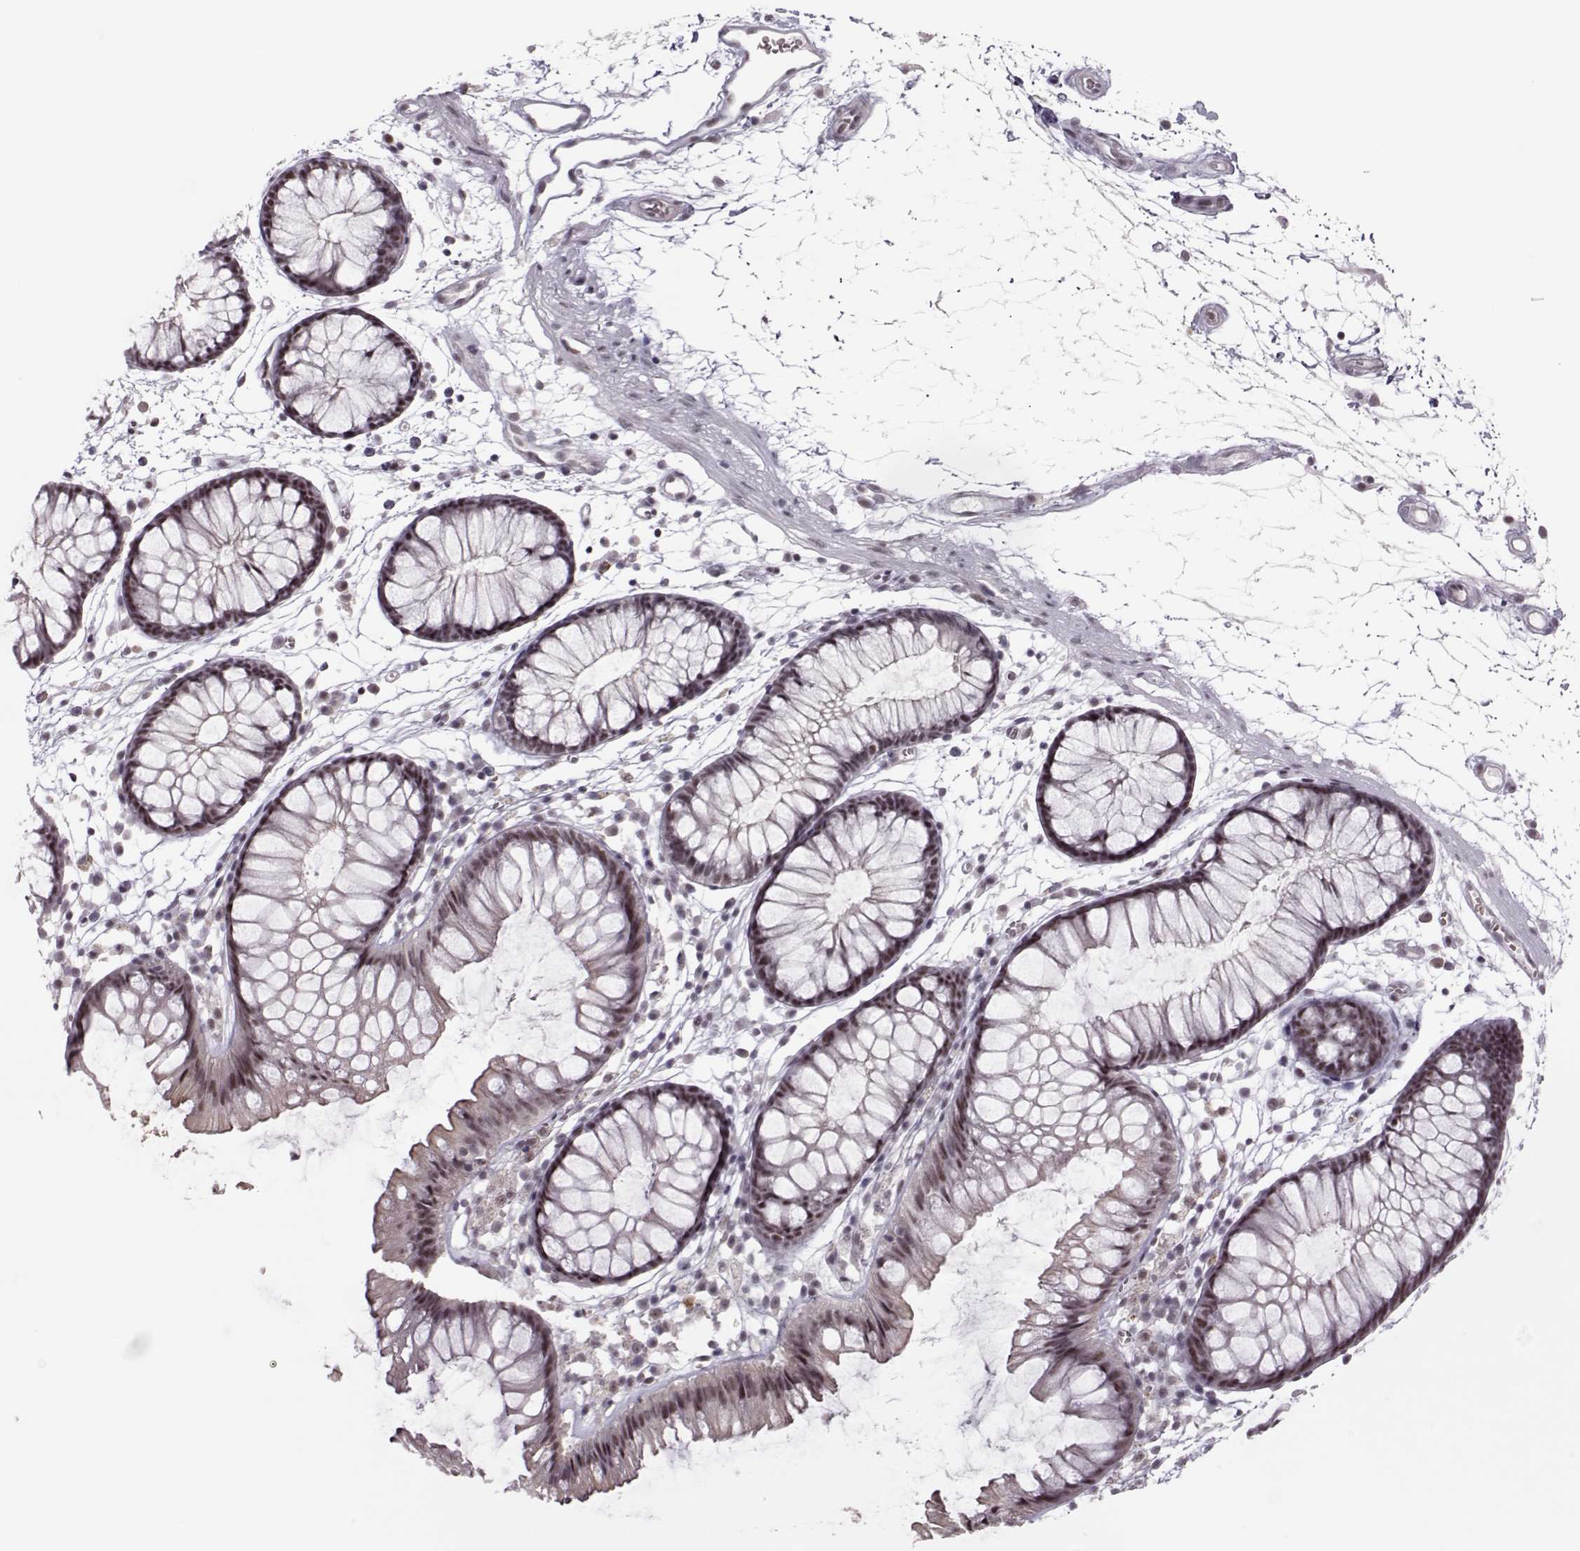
{"staining": {"intensity": "negative", "quantity": "none", "location": "none"}, "tissue": "colon", "cell_type": "Endothelial cells", "image_type": "normal", "snomed": [{"axis": "morphology", "description": "Normal tissue, NOS"}, {"axis": "morphology", "description": "Adenocarcinoma, NOS"}, {"axis": "topography", "description": "Colon"}], "caption": "The immunohistochemistry (IHC) micrograph has no significant expression in endothelial cells of colon.", "gene": "LIN28A", "patient": {"sex": "male", "age": 65}}